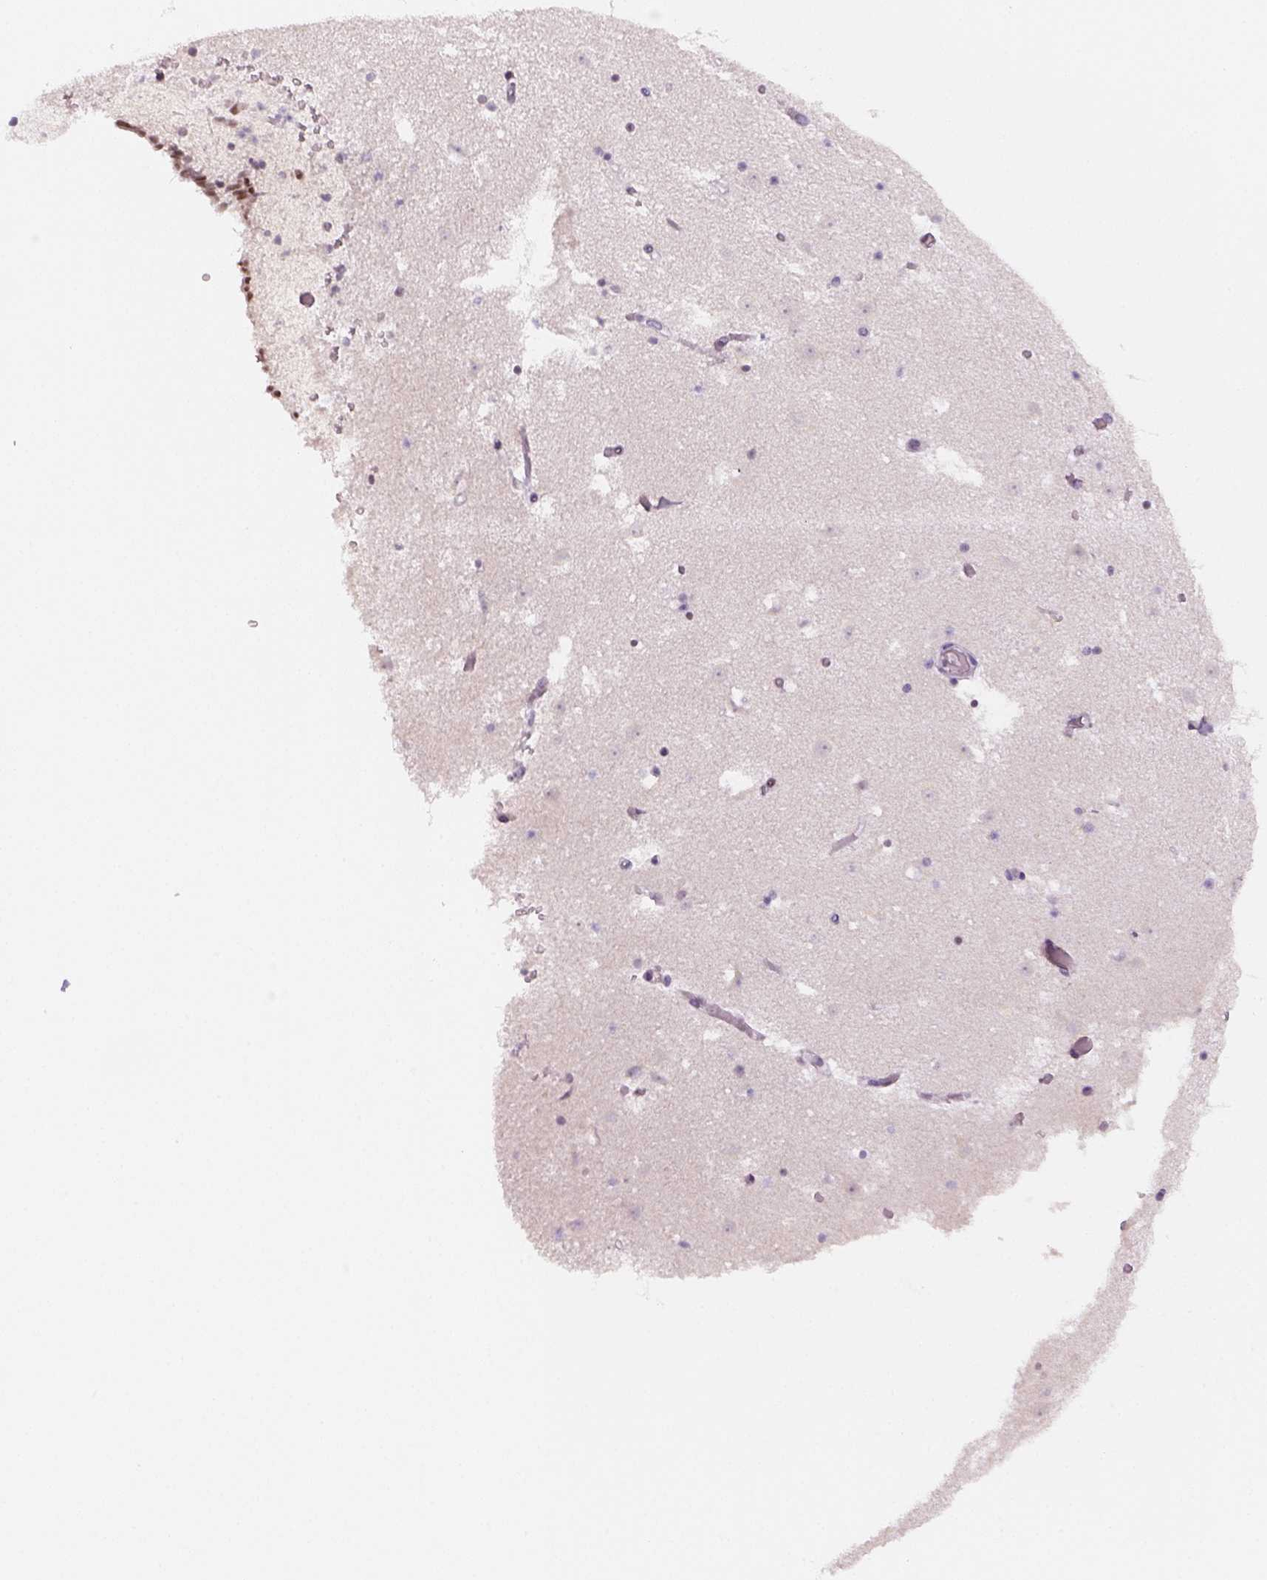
{"staining": {"intensity": "negative", "quantity": "none", "location": "none"}, "tissue": "caudate", "cell_type": "Glial cells", "image_type": "normal", "snomed": [{"axis": "morphology", "description": "Normal tissue, NOS"}, {"axis": "topography", "description": "Lateral ventricle wall"}], "caption": "Immunohistochemistry (IHC) of unremarkable caudate exhibits no expression in glial cells.", "gene": "MAGEB3", "patient": {"sex": "female", "age": 42}}